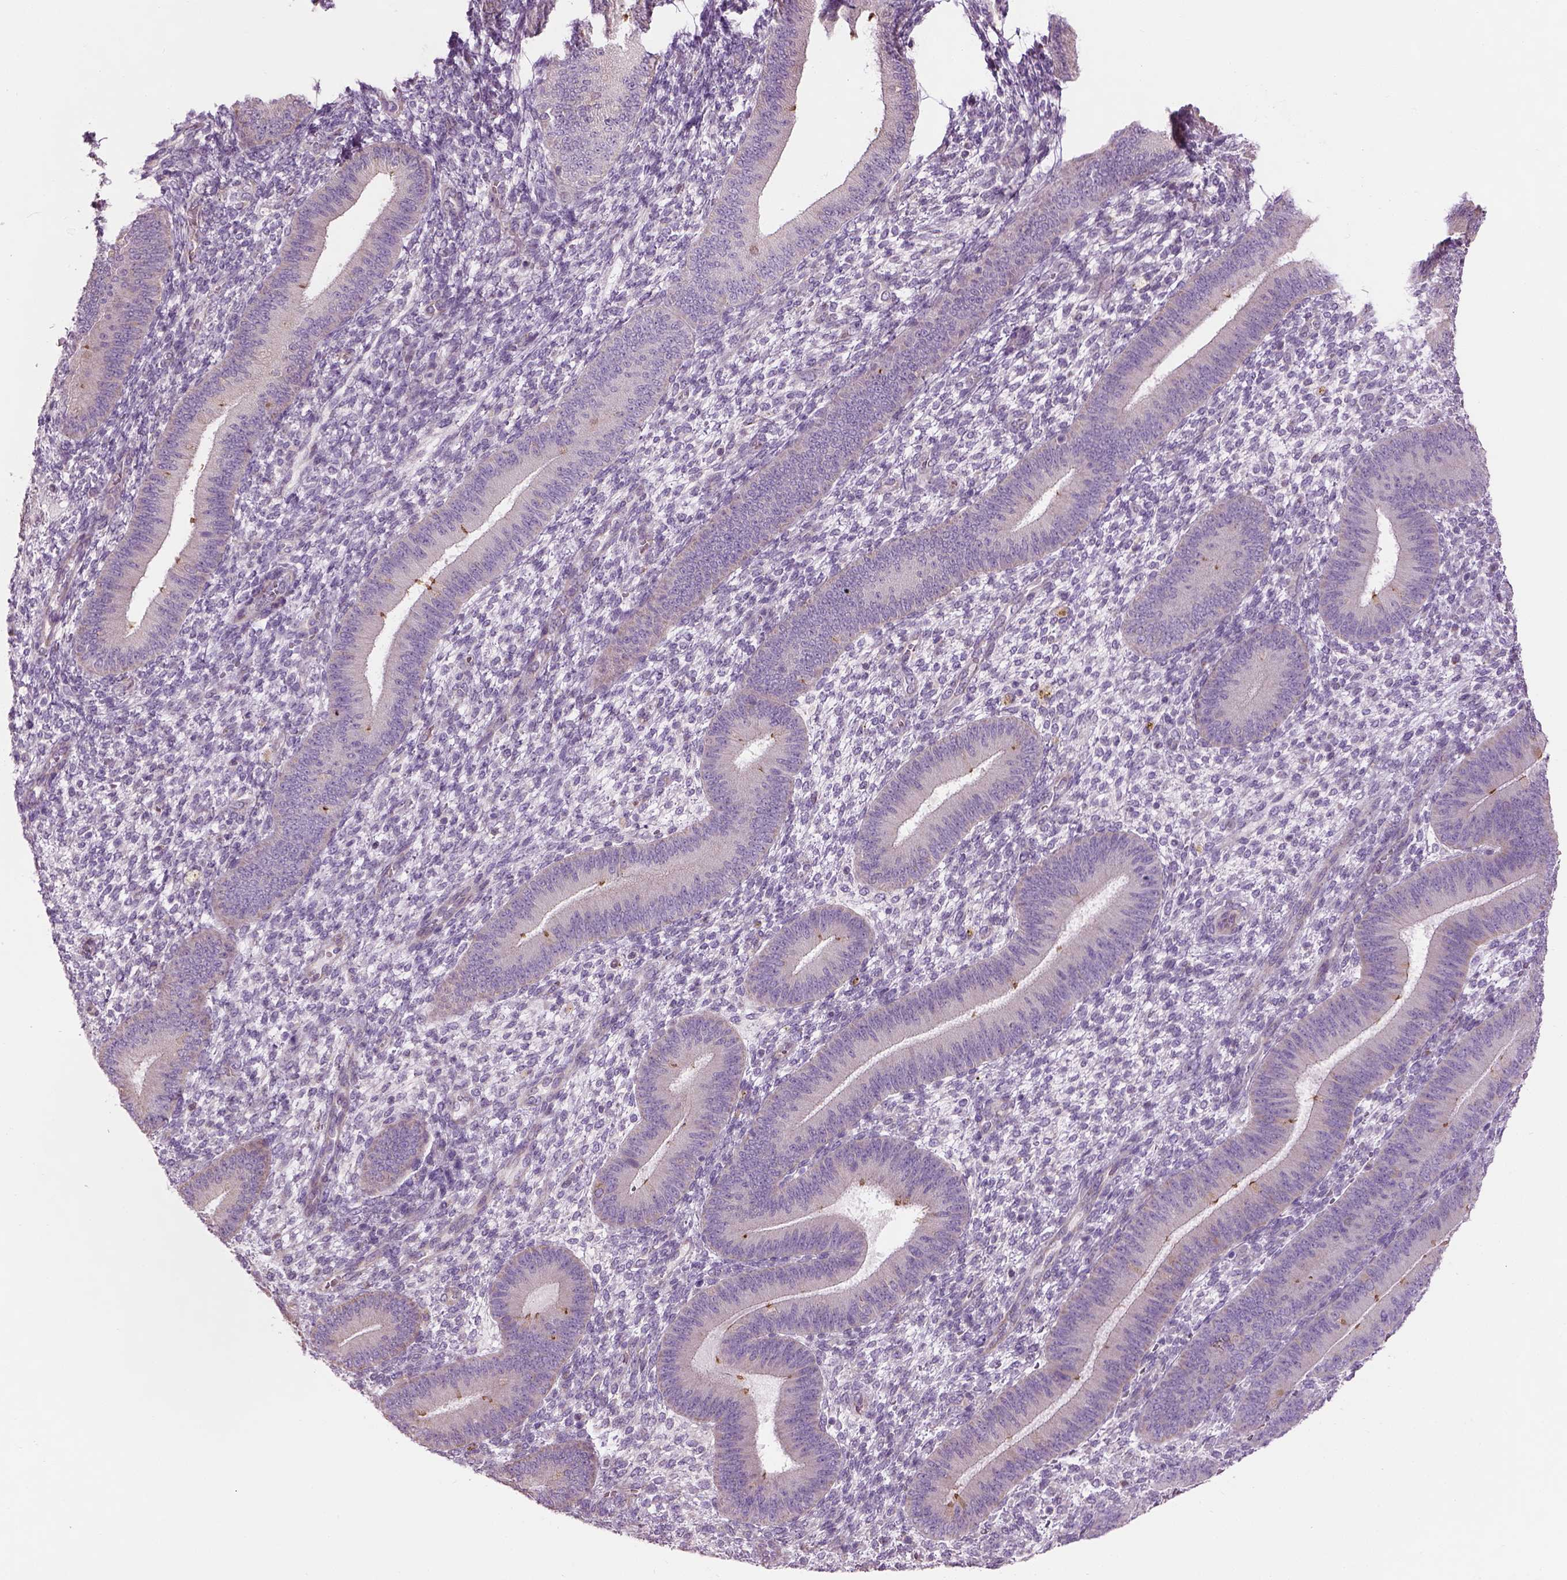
{"staining": {"intensity": "negative", "quantity": "none", "location": "none"}, "tissue": "endometrium", "cell_type": "Cells in endometrial stroma", "image_type": "normal", "snomed": [{"axis": "morphology", "description": "Normal tissue, NOS"}, {"axis": "topography", "description": "Endometrium"}], "caption": "The micrograph shows no significant expression in cells in endometrial stroma of endometrium.", "gene": "IFT52", "patient": {"sex": "female", "age": 39}}